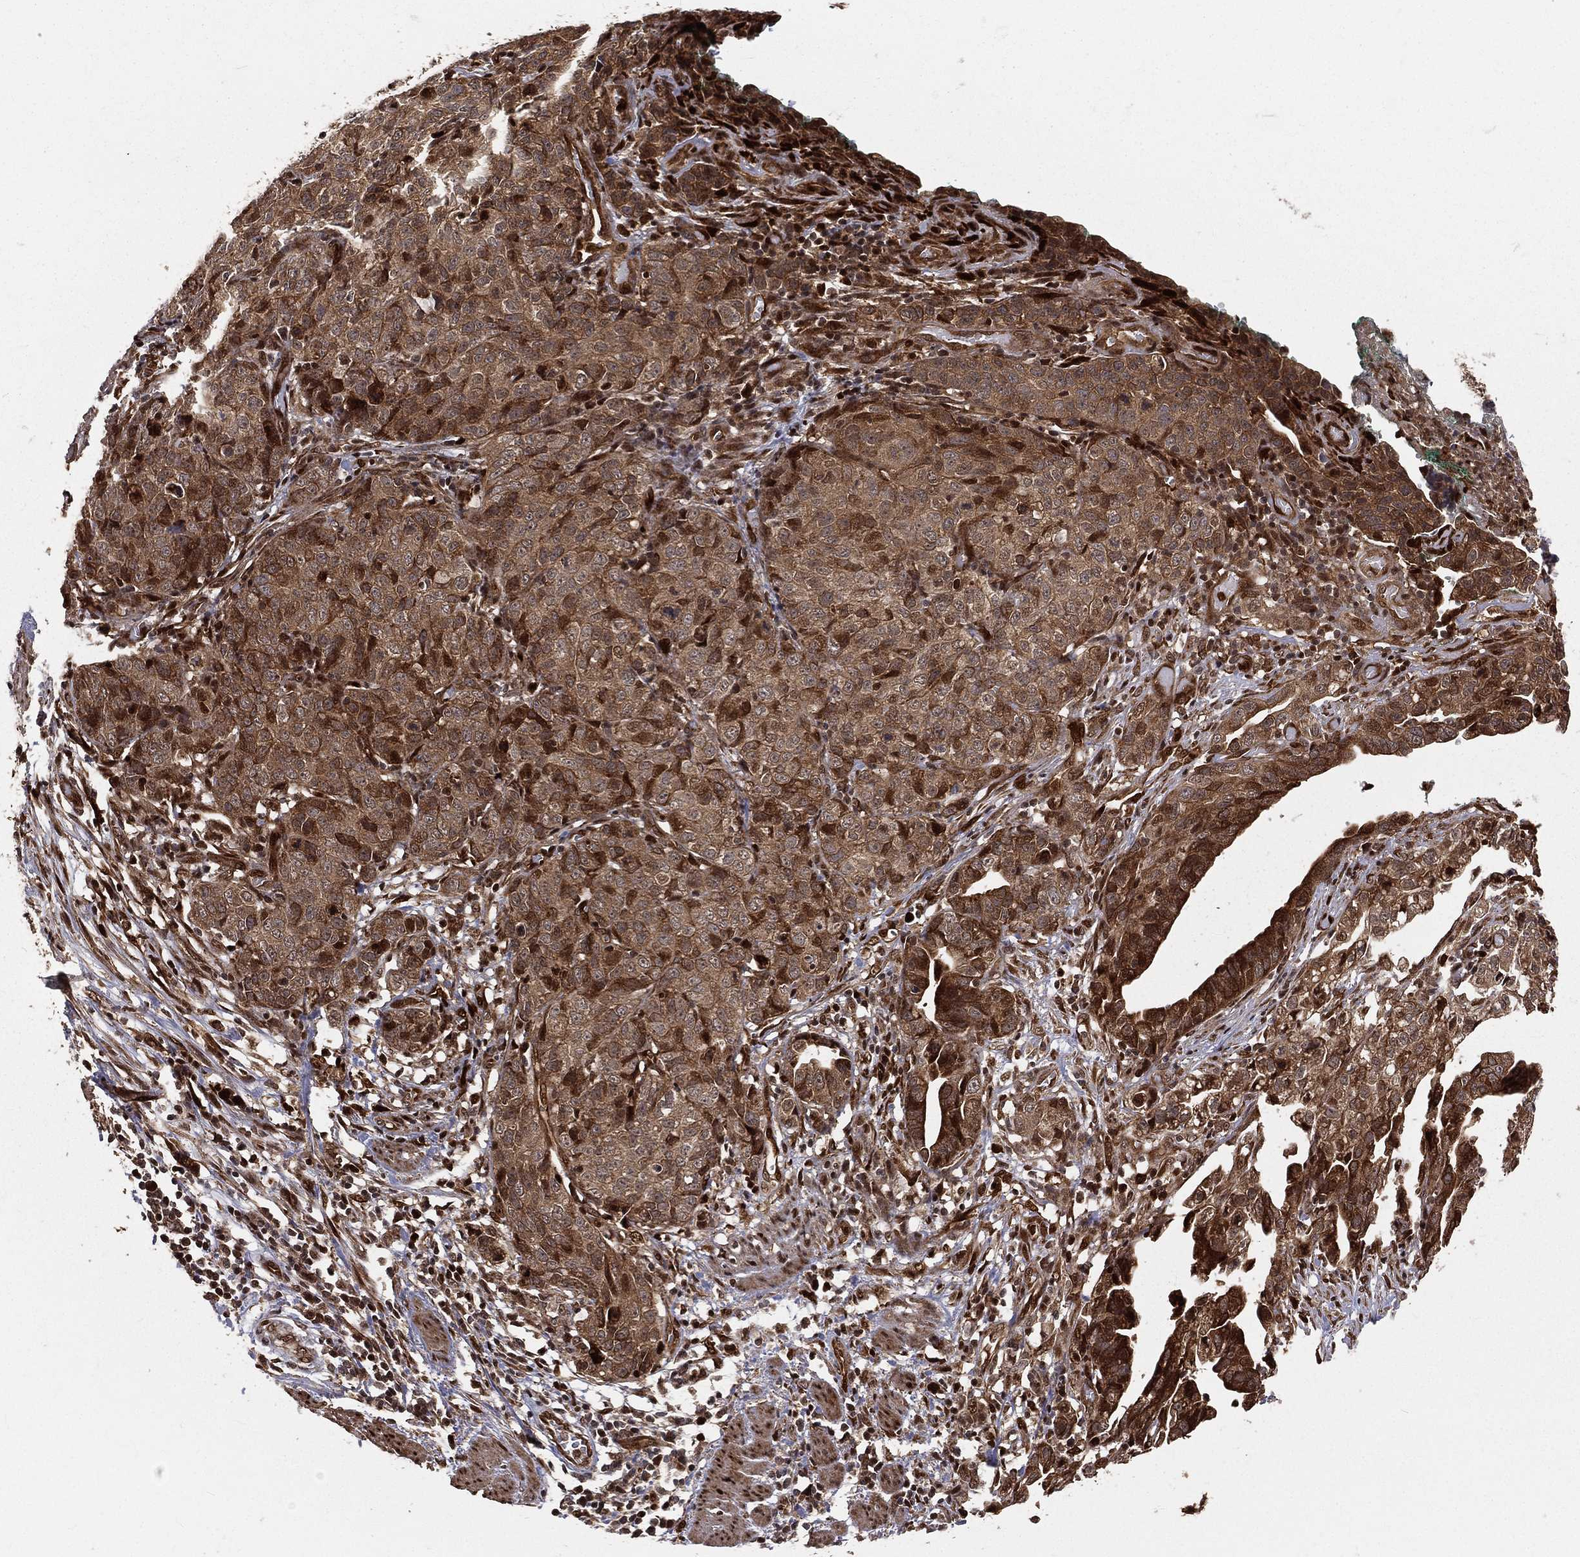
{"staining": {"intensity": "moderate", "quantity": "25%-75%", "location": "cytoplasmic/membranous,nuclear"}, "tissue": "stomach cancer", "cell_type": "Tumor cells", "image_type": "cancer", "snomed": [{"axis": "morphology", "description": "Adenocarcinoma, NOS"}, {"axis": "topography", "description": "Stomach, upper"}], "caption": "Immunohistochemical staining of human stomach cancer (adenocarcinoma) displays moderate cytoplasmic/membranous and nuclear protein expression in approximately 25%-75% of tumor cells. (Stains: DAB (3,3'-diaminobenzidine) in brown, nuclei in blue, Microscopy: brightfield microscopy at high magnification).", "gene": "MAPK1", "patient": {"sex": "female", "age": 67}}